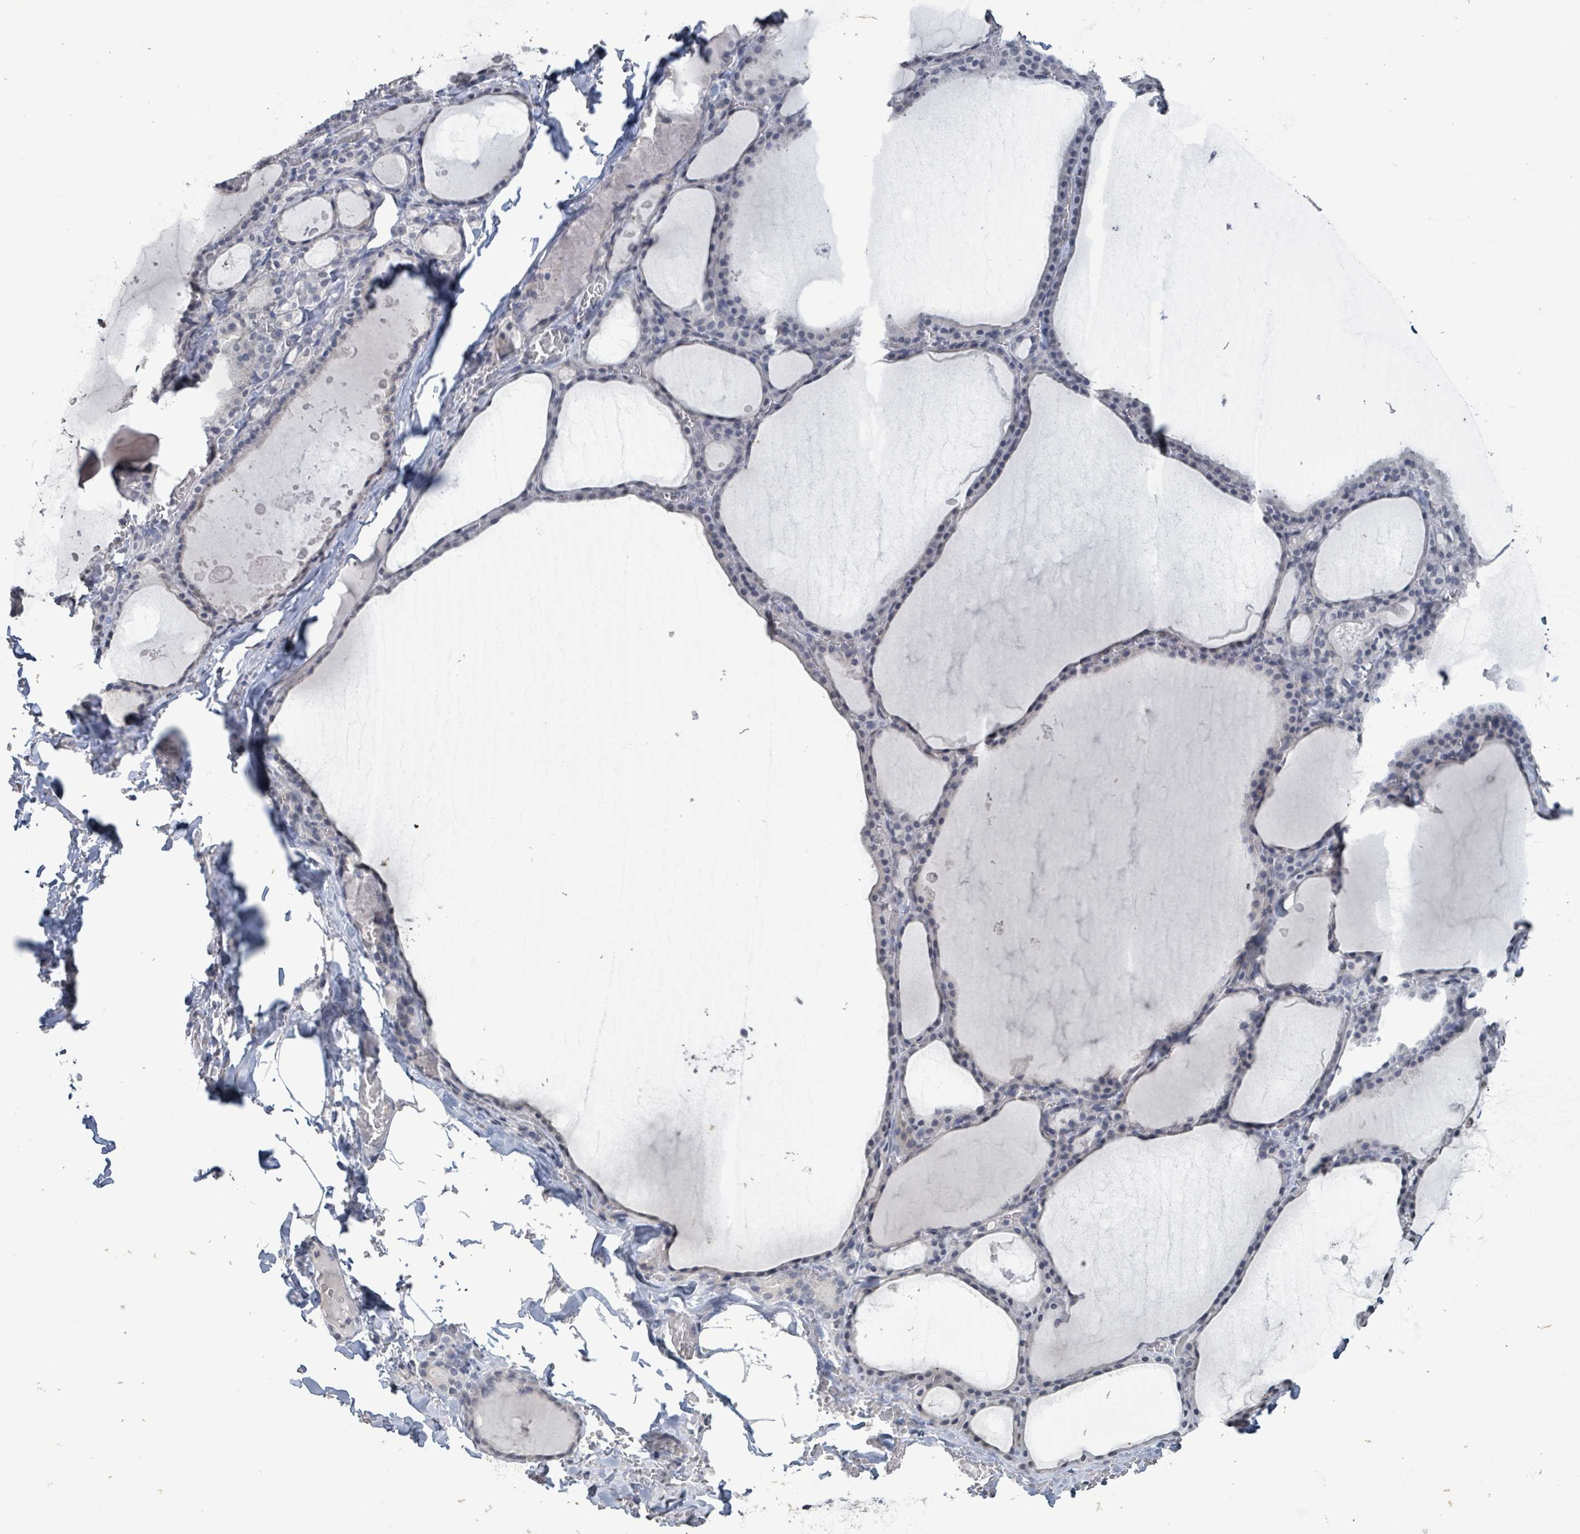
{"staining": {"intensity": "negative", "quantity": "none", "location": "none"}, "tissue": "thyroid gland", "cell_type": "Glandular cells", "image_type": "normal", "snomed": [{"axis": "morphology", "description": "Normal tissue, NOS"}, {"axis": "topography", "description": "Thyroid gland"}], "caption": "The photomicrograph shows no staining of glandular cells in unremarkable thyroid gland.", "gene": "CA9", "patient": {"sex": "male", "age": 56}}